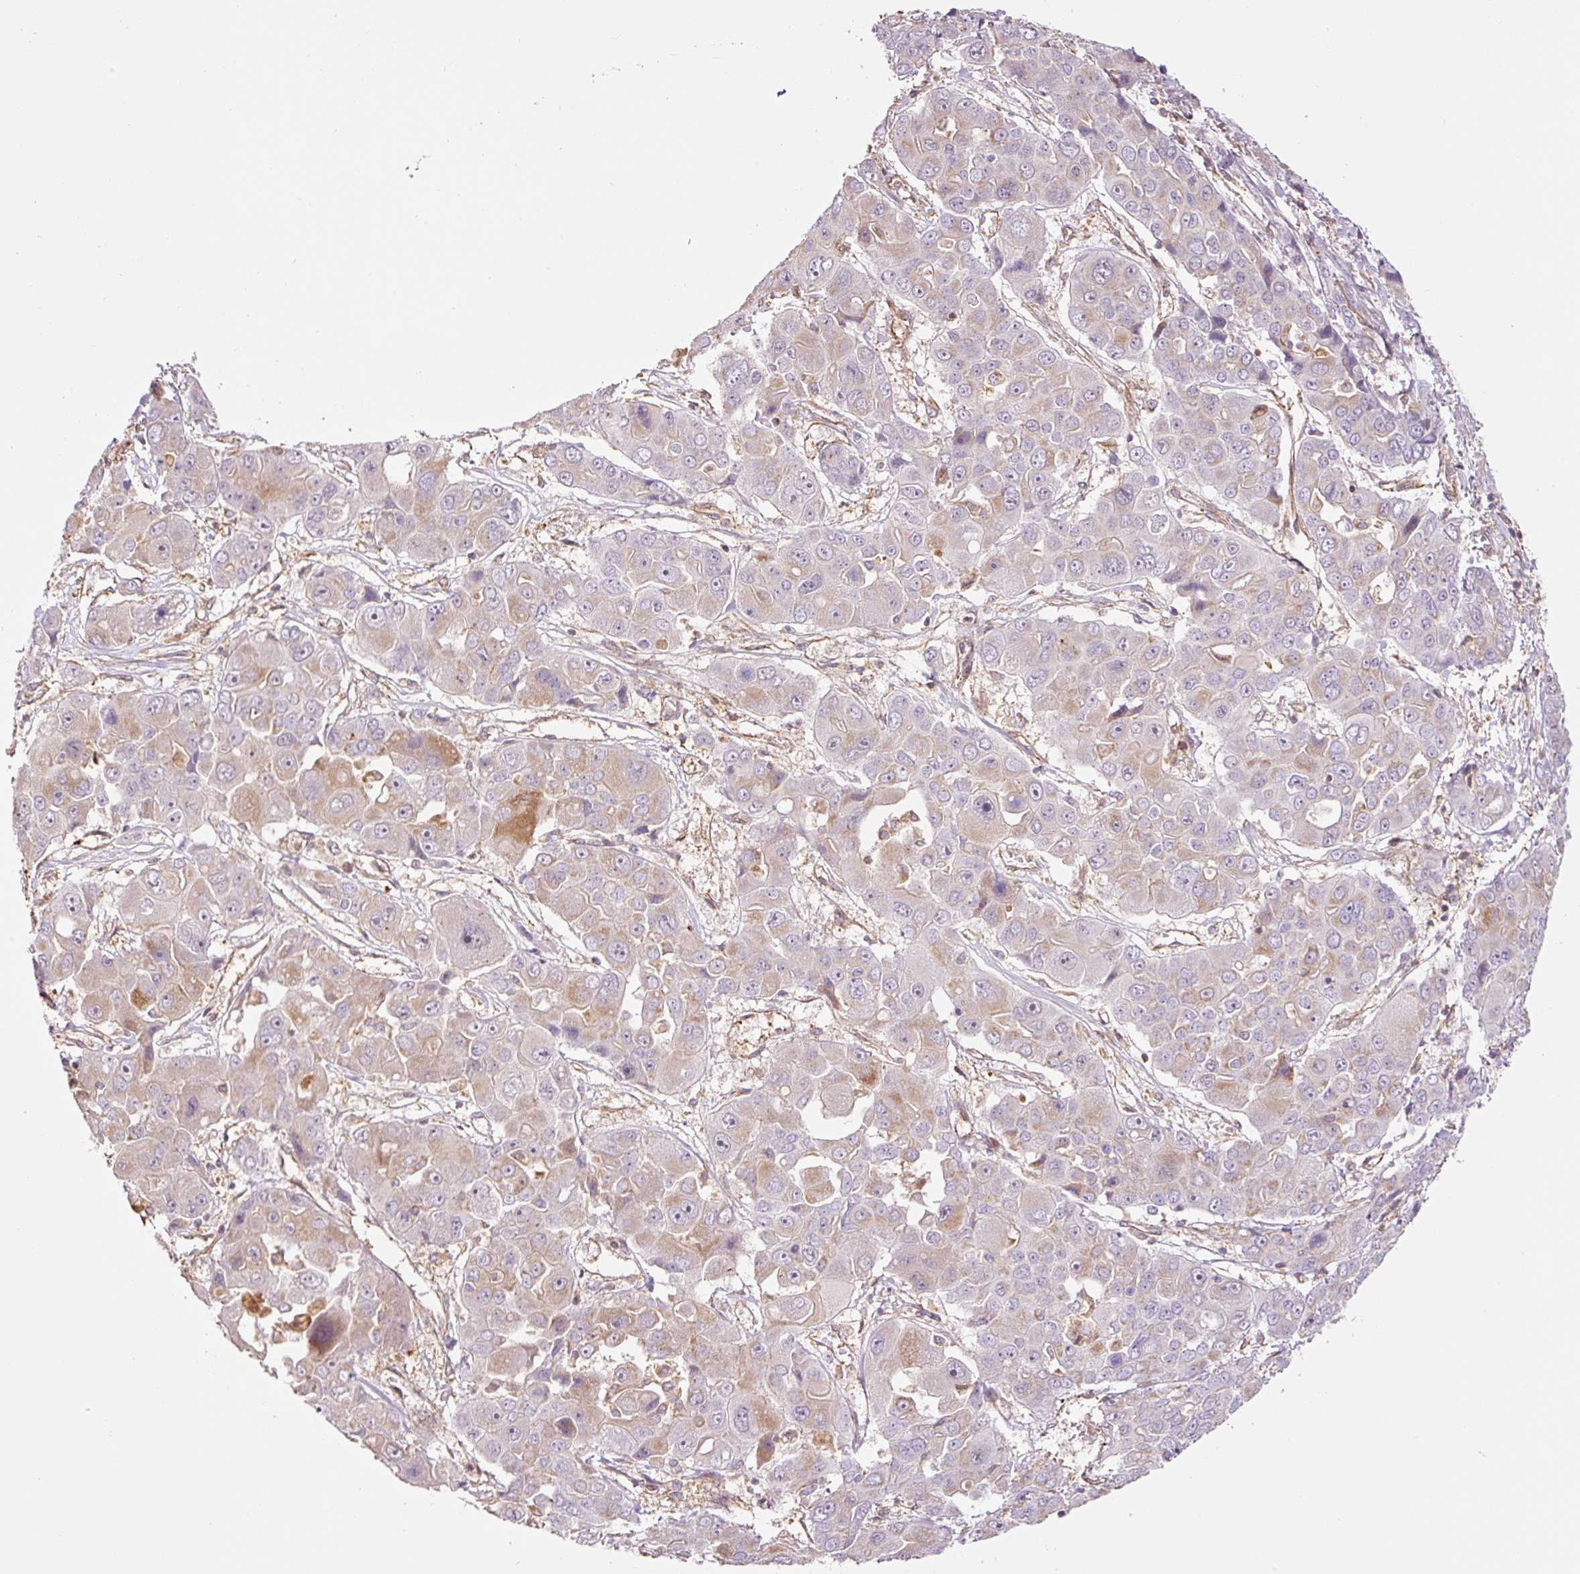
{"staining": {"intensity": "weak", "quantity": "<25%", "location": "cytoplasmic/membranous"}, "tissue": "liver cancer", "cell_type": "Tumor cells", "image_type": "cancer", "snomed": [{"axis": "morphology", "description": "Cholangiocarcinoma"}, {"axis": "topography", "description": "Liver"}], "caption": "Liver cholangiocarcinoma was stained to show a protein in brown. There is no significant positivity in tumor cells.", "gene": "PCK2", "patient": {"sex": "male", "age": 67}}